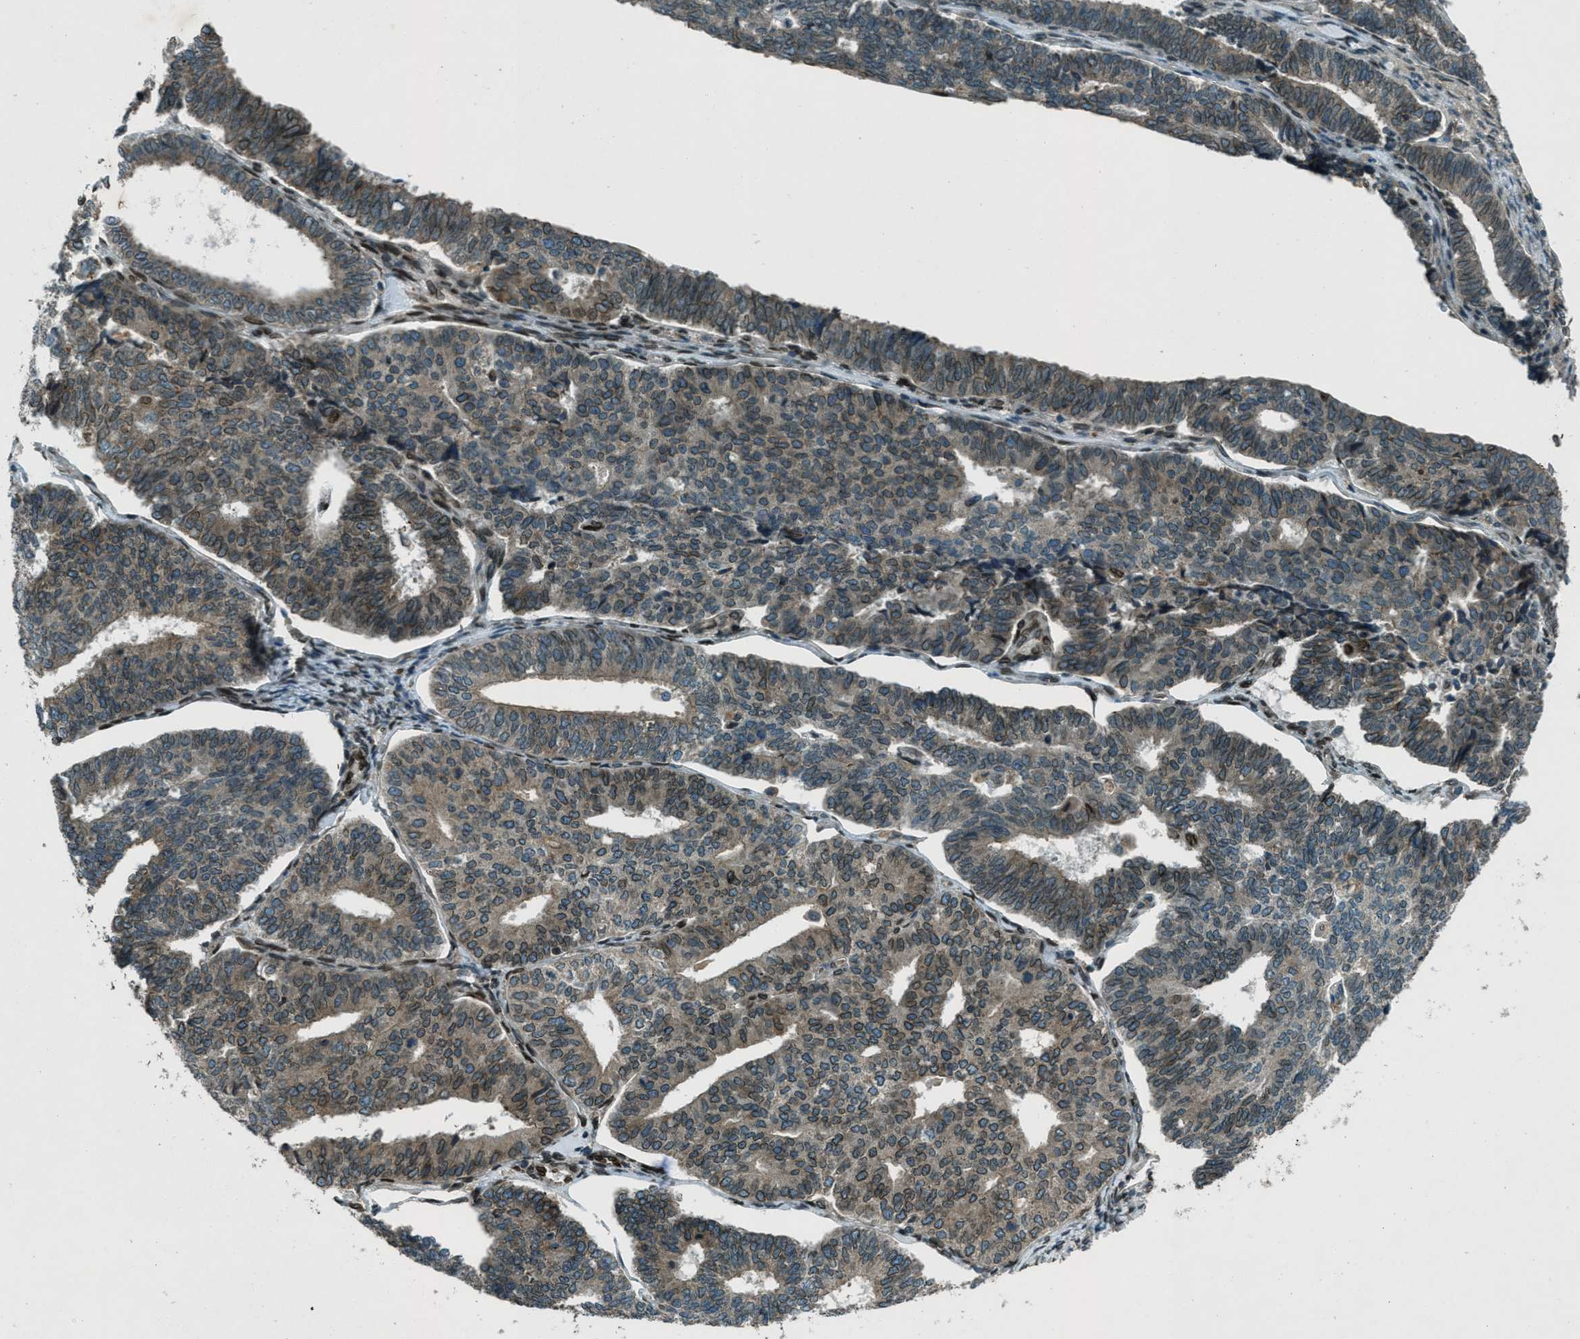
{"staining": {"intensity": "moderate", "quantity": ">75%", "location": "cytoplasmic/membranous,nuclear"}, "tissue": "endometrial cancer", "cell_type": "Tumor cells", "image_type": "cancer", "snomed": [{"axis": "morphology", "description": "Adenocarcinoma, NOS"}, {"axis": "topography", "description": "Endometrium"}], "caption": "Protein analysis of endometrial cancer (adenocarcinoma) tissue displays moderate cytoplasmic/membranous and nuclear staining in approximately >75% of tumor cells. The staining was performed using DAB to visualize the protein expression in brown, while the nuclei were stained in blue with hematoxylin (Magnification: 20x).", "gene": "LEMD2", "patient": {"sex": "female", "age": 70}}